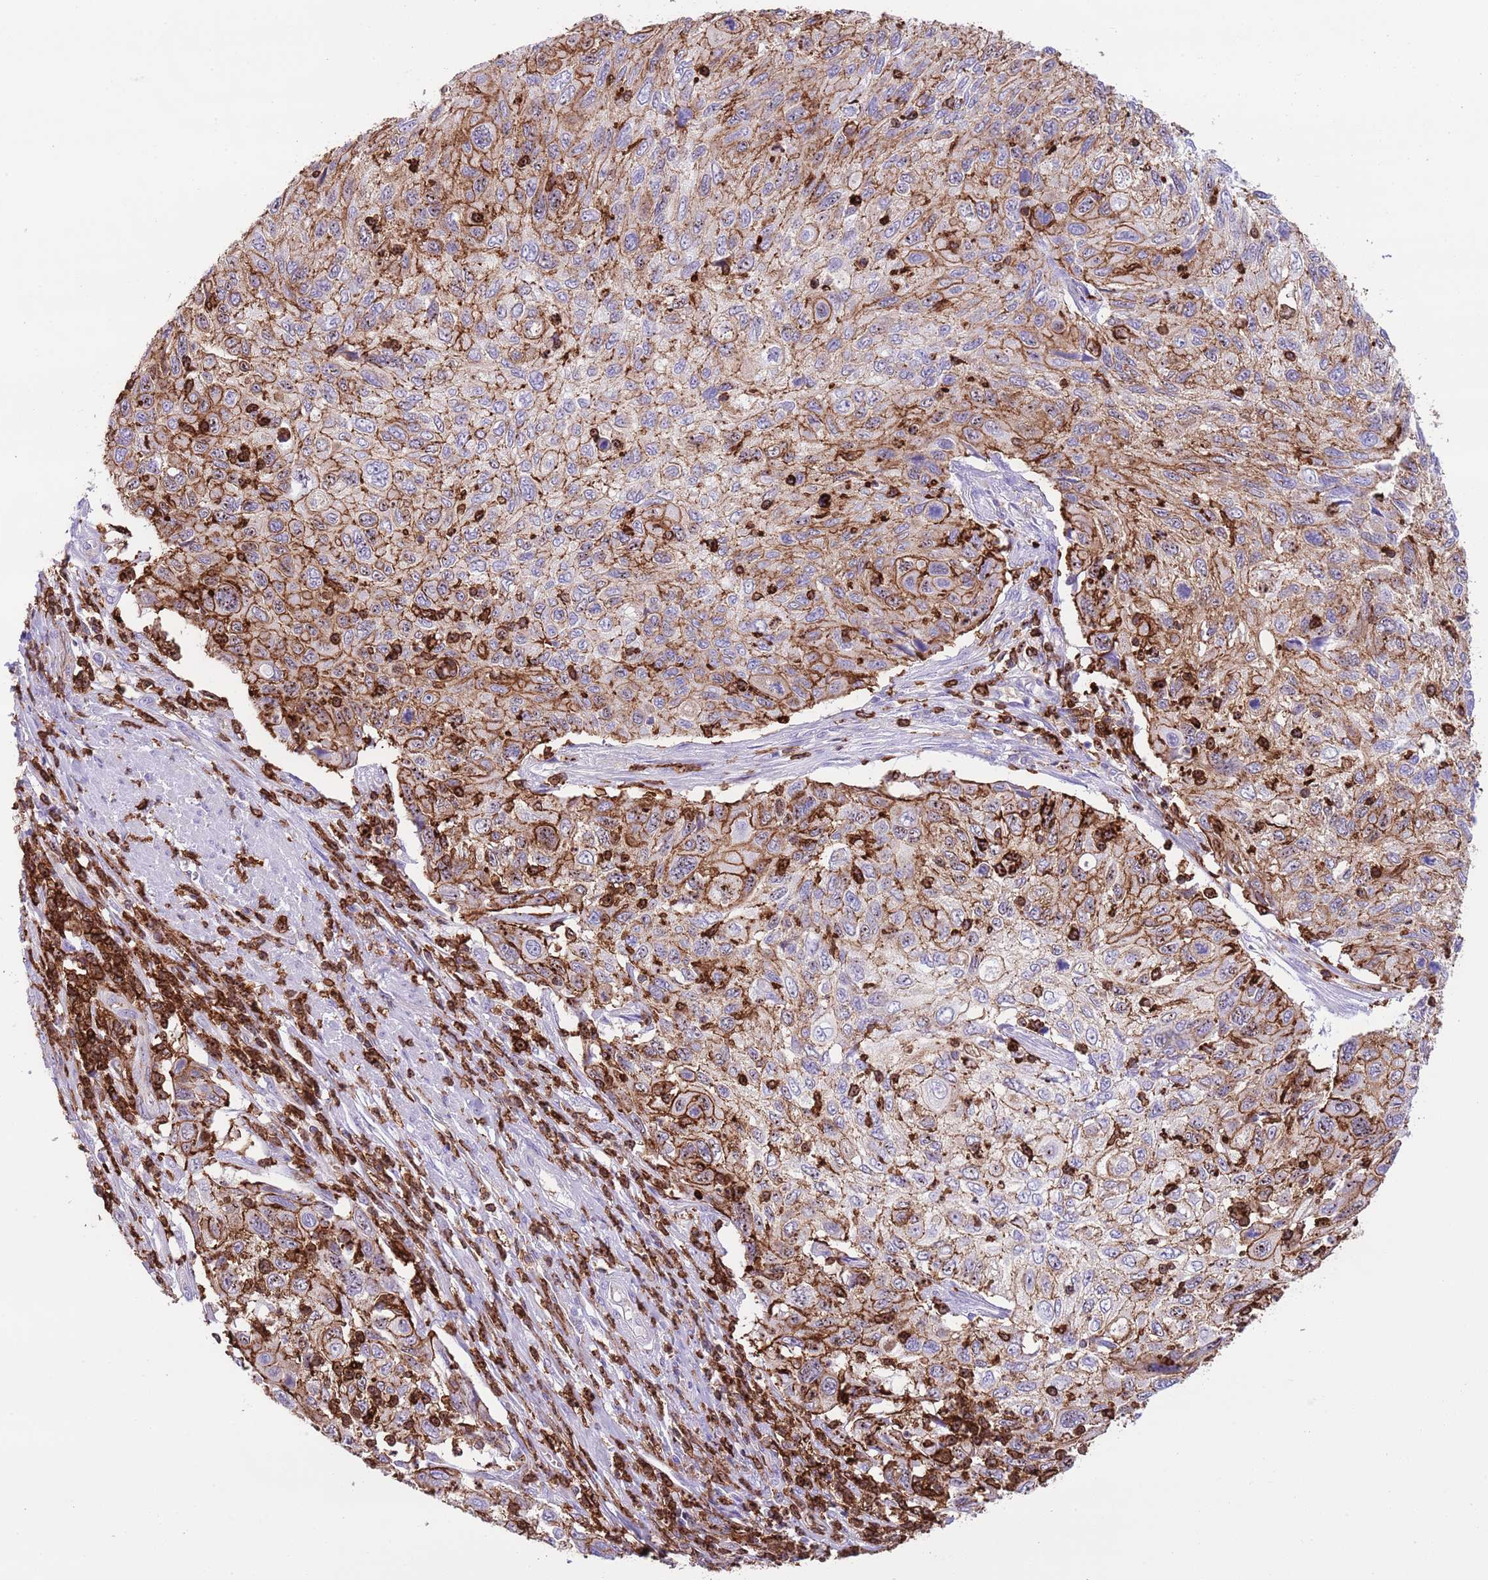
{"staining": {"intensity": "moderate", "quantity": ">75%", "location": "cytoplasmic/membranous"}, "tissue": "cervical cancer", "cell_type": "Tumor cells", "image_type": "cancer", "snomed": [{"axis": "morphology", "description": "Squamous cell carcinoma, NOS"}, {"axis": "topography", "description": "Cervix"}], "caption": "A medium amount of moderate cytoplasmic/membranous expression is appreciated in about >75% of tumor cells in cervical squamous cell carcinoma tissue.", "gene": "EFHD2", "patient": {"sex": "female", "age": 70}}